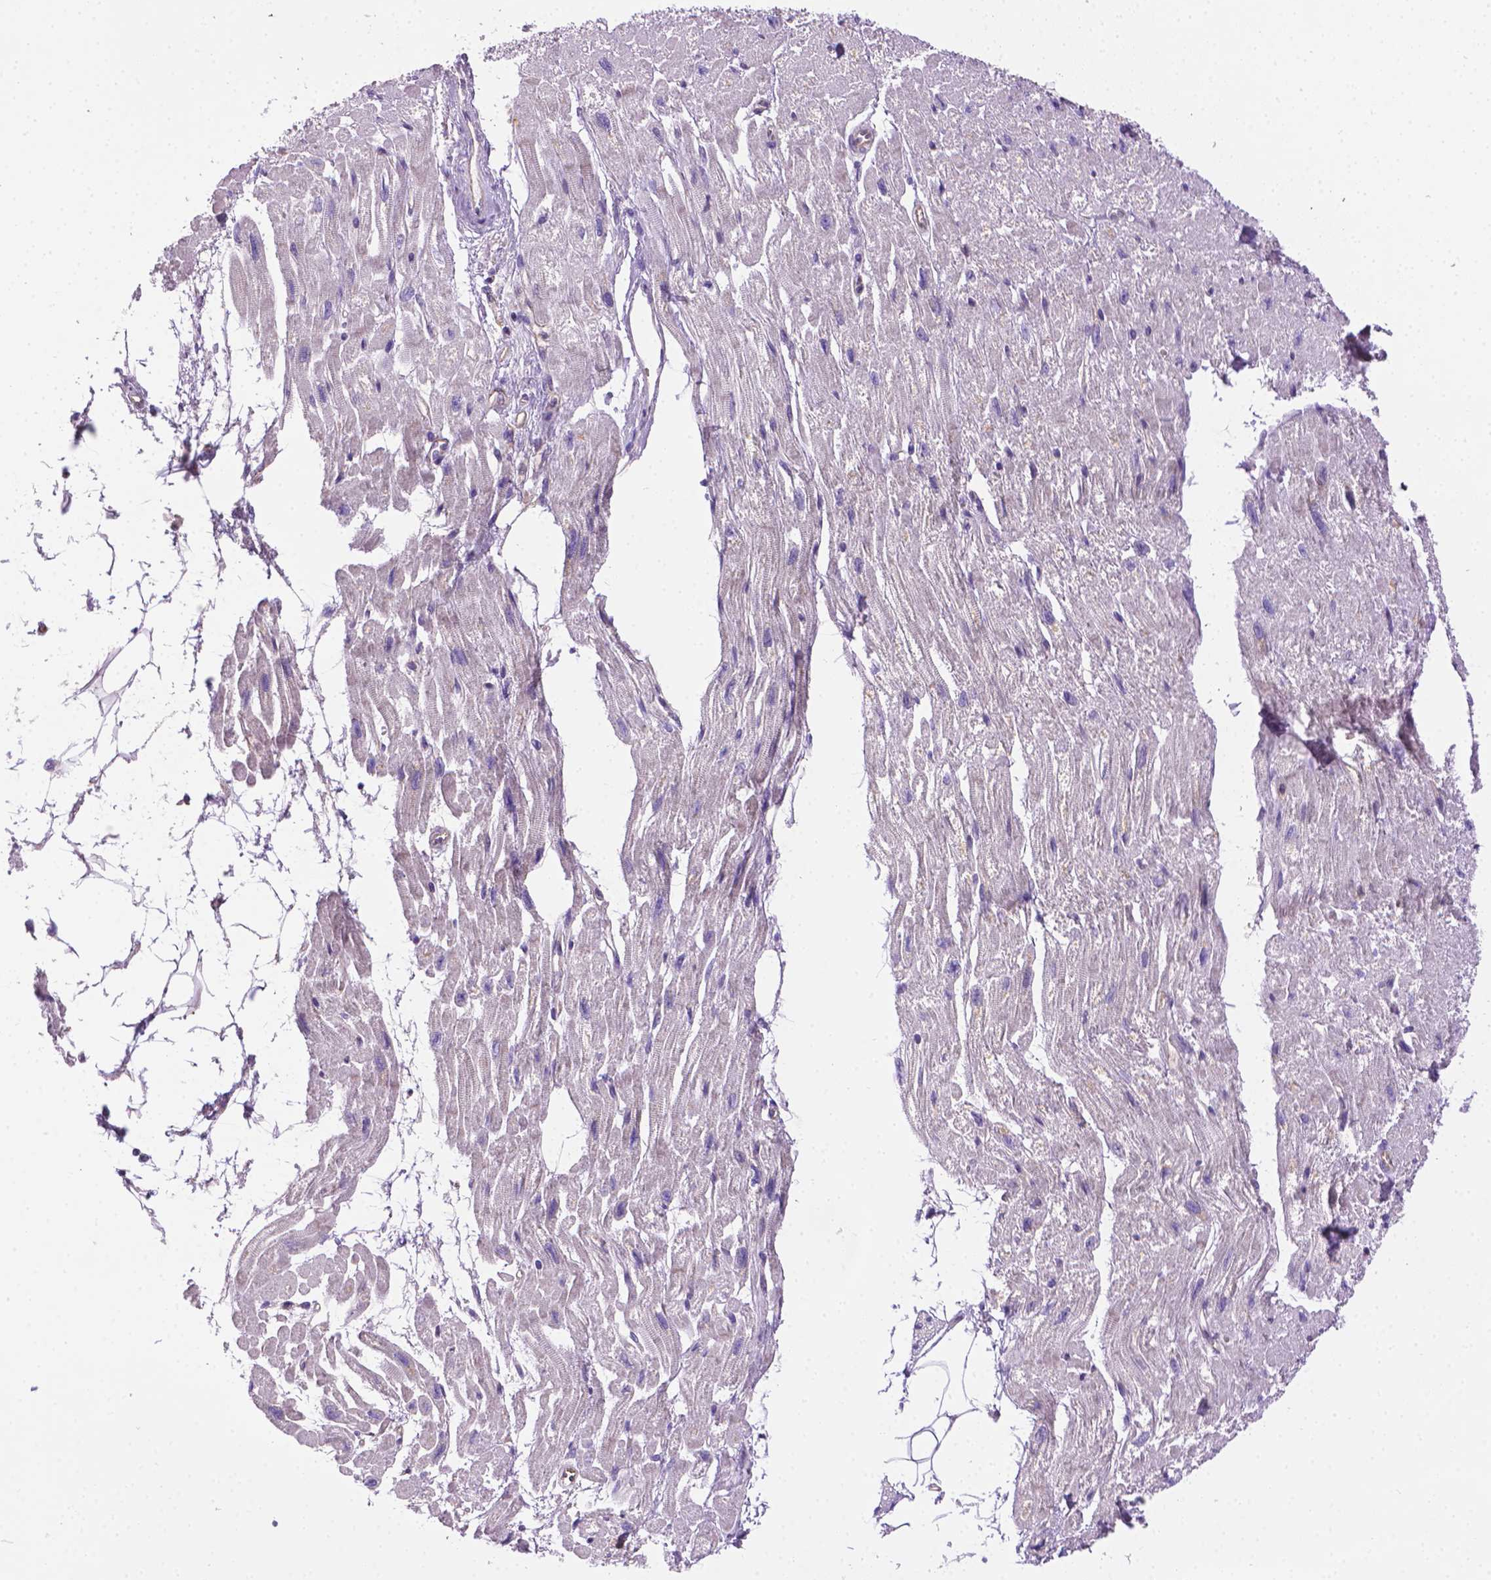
{"staining": {"intensity": "negative", "quantity": "none", "location": "none"}, "tissue": "heart muscle", "cell_type": "Cardiomyocytes", "image_type": "normal", "snomed": [{"axis": "morphology", "description": "Normal tissue, NOS"}, {"axis": "topography", "description": "Heart"}], "caption": "Micrograph shows no significant protein positivity in cardiomyocytes of unremarkable heart muscle. (Stains: DAB IHC with hematoxylin counter stain, Microscopy: brightfield microscopy at high magnification).", "gene": "SLC51B", "patient": {"sex": "female", "age": 62}}